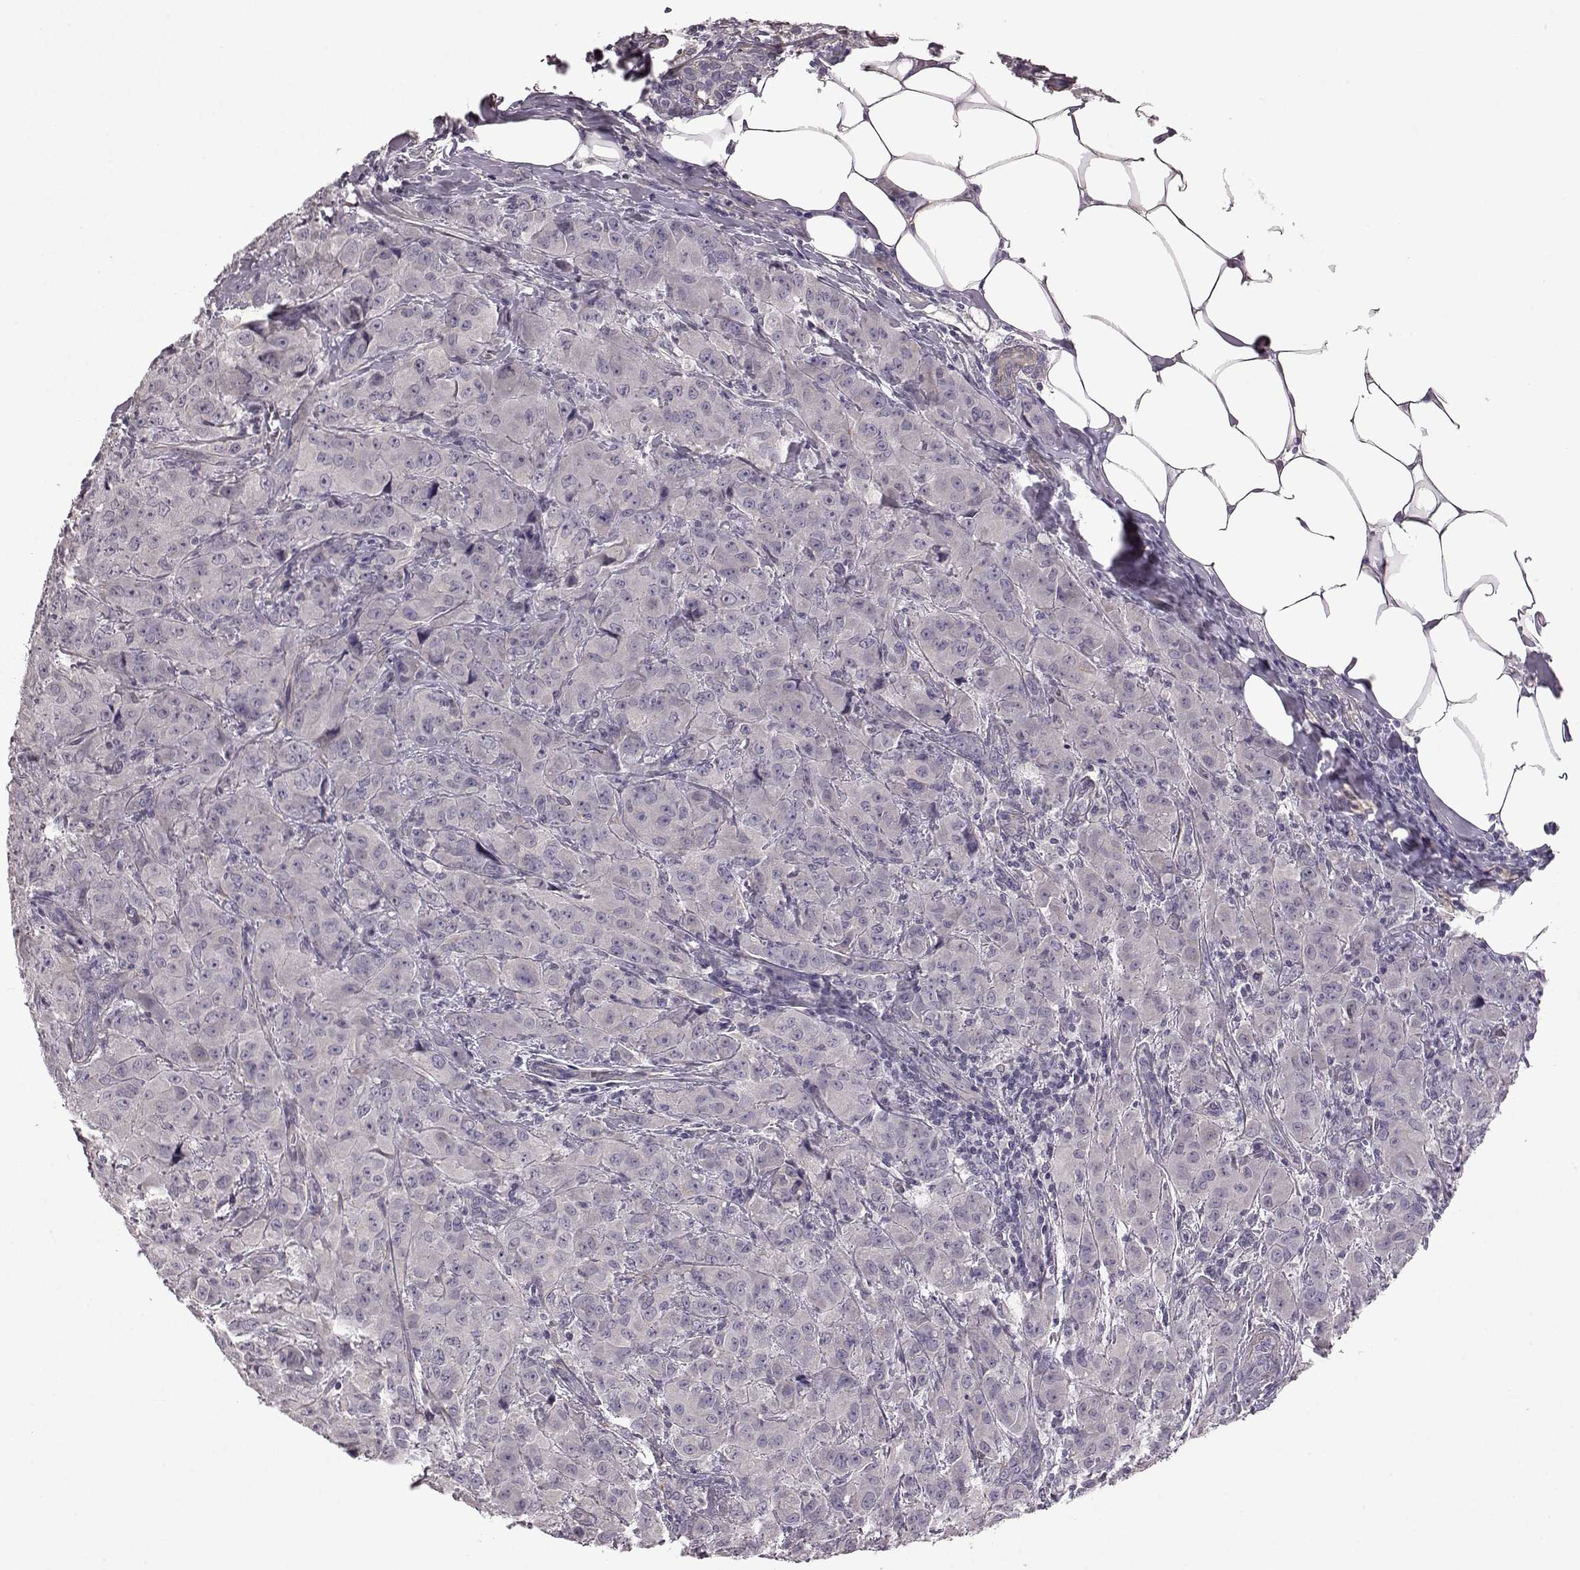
{"staining": {"intensity": "negative", "quantity": "none", "location": "none"}, "tissue": "breast cancer", "cell_type": "Tumor cells", "image_type": "cancer", "snomed": [{"axis": "morphology", "description": "Normal tissue, NOS"}, {"axis": "morphology", "description": "Duct carcinoma"}, {"axis": "topography", "description": "Breast"}], "caption": "Immunohistochemistry of human breast cancer shows no expression in tumor cells. (Immunohistochemistry (ihc), brightfield microscopy, high magnification).", "gene": "GRK1", "patient": {"sex": "female", "age": 43}}